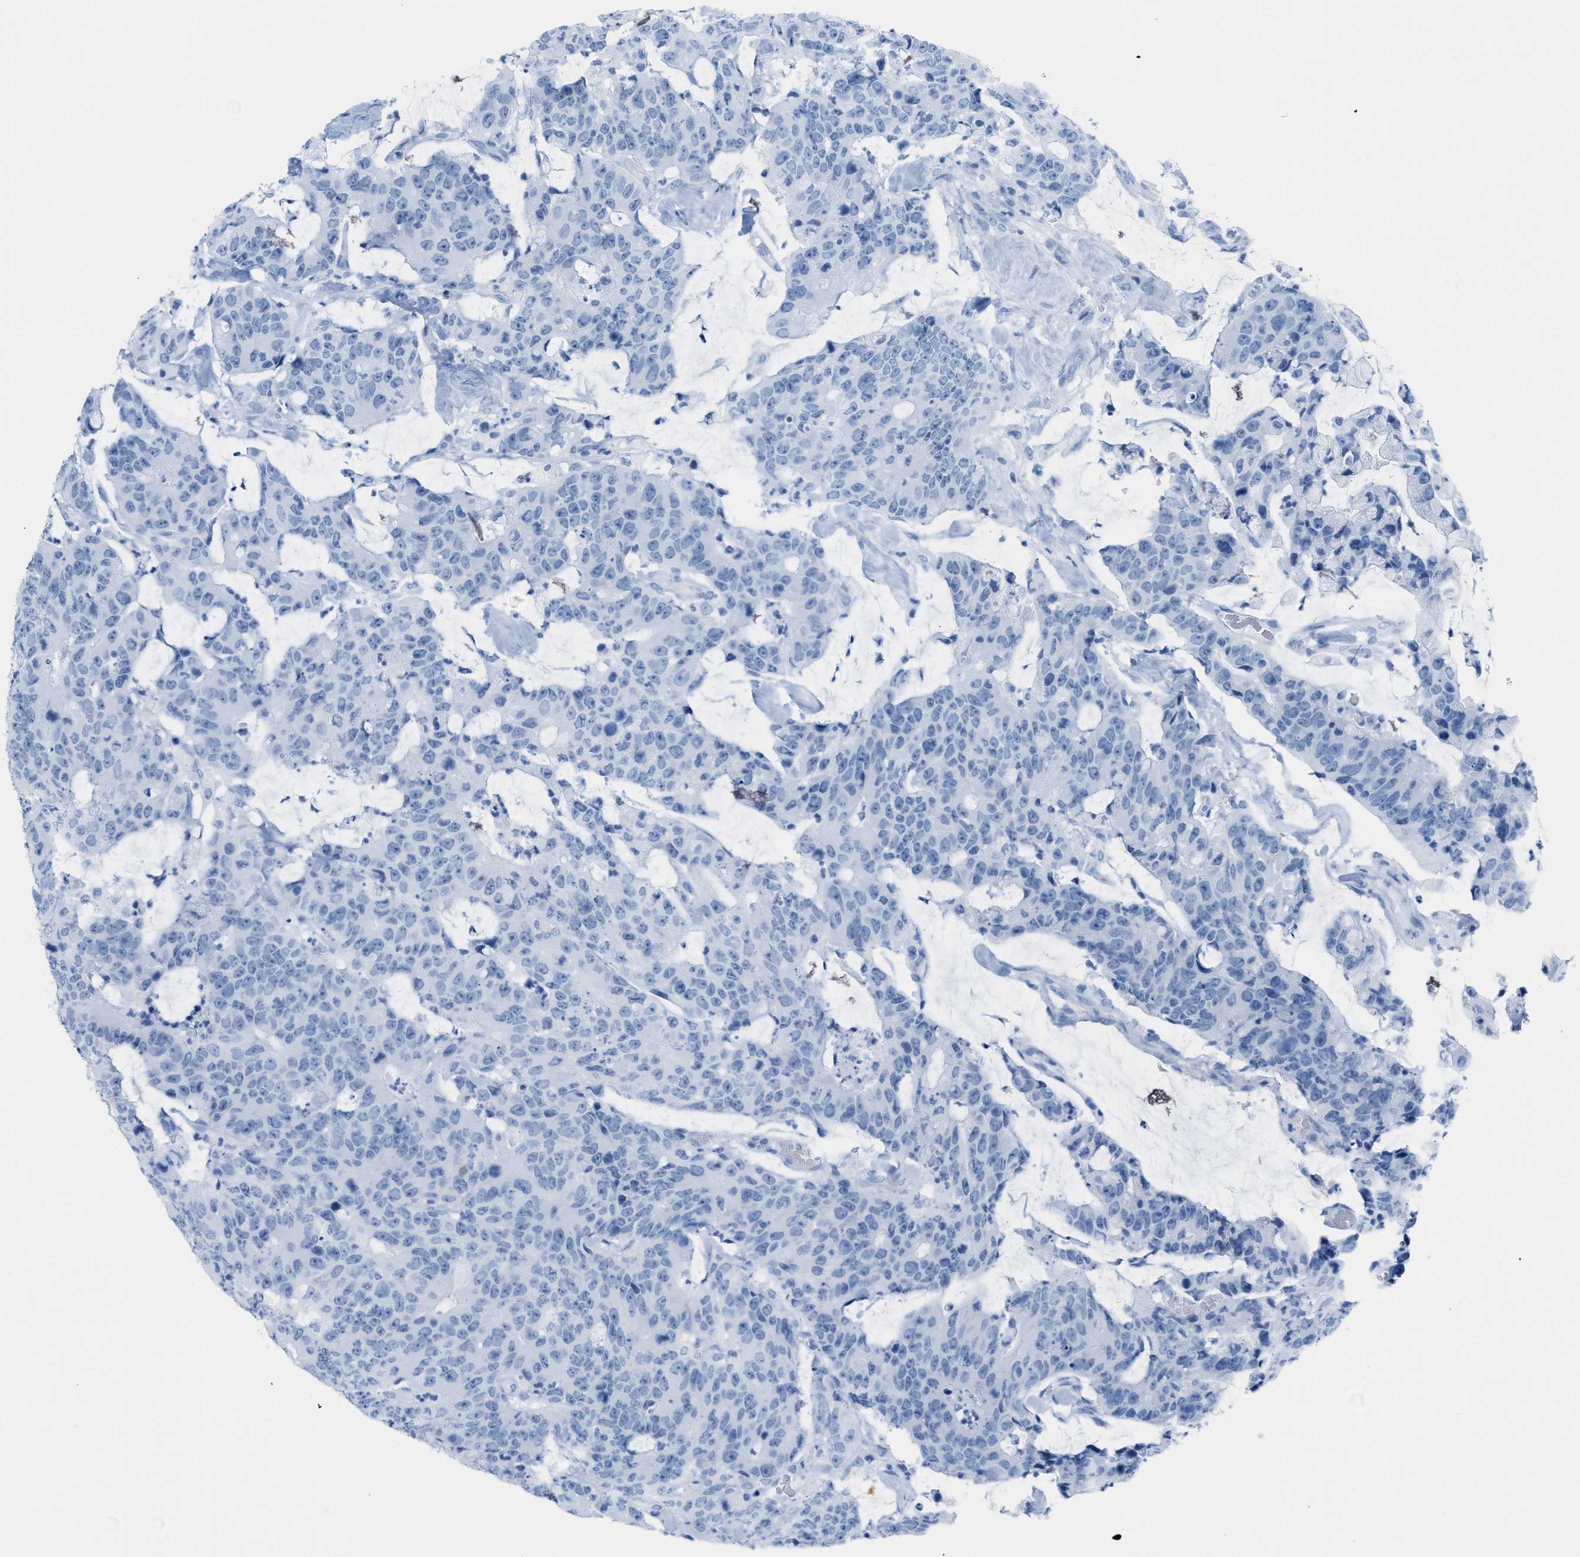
{"staining": {"intensity": "negative", "quantity": "none", "location": "none"}, "tissue": "colorectal cancer", "cell_type": "Tumor cells", "image_type": "cancer", "snomed": [{"axis": "morphology", "description": "Adenocarcinoma, NOS"}, {"axis": "topography", "description": "Colon"}], "caption": "Tumor cells show no significant expression in colorectal adenocarcinoma. (Stains: DAB (3,3'-diaminobenzidine) IHC with hematoxylin counter stain, Microscopy: brightfield microscopy at high magnification).", "gene": "ASGR1", "patient": {"sex": "female", "age": 86}}